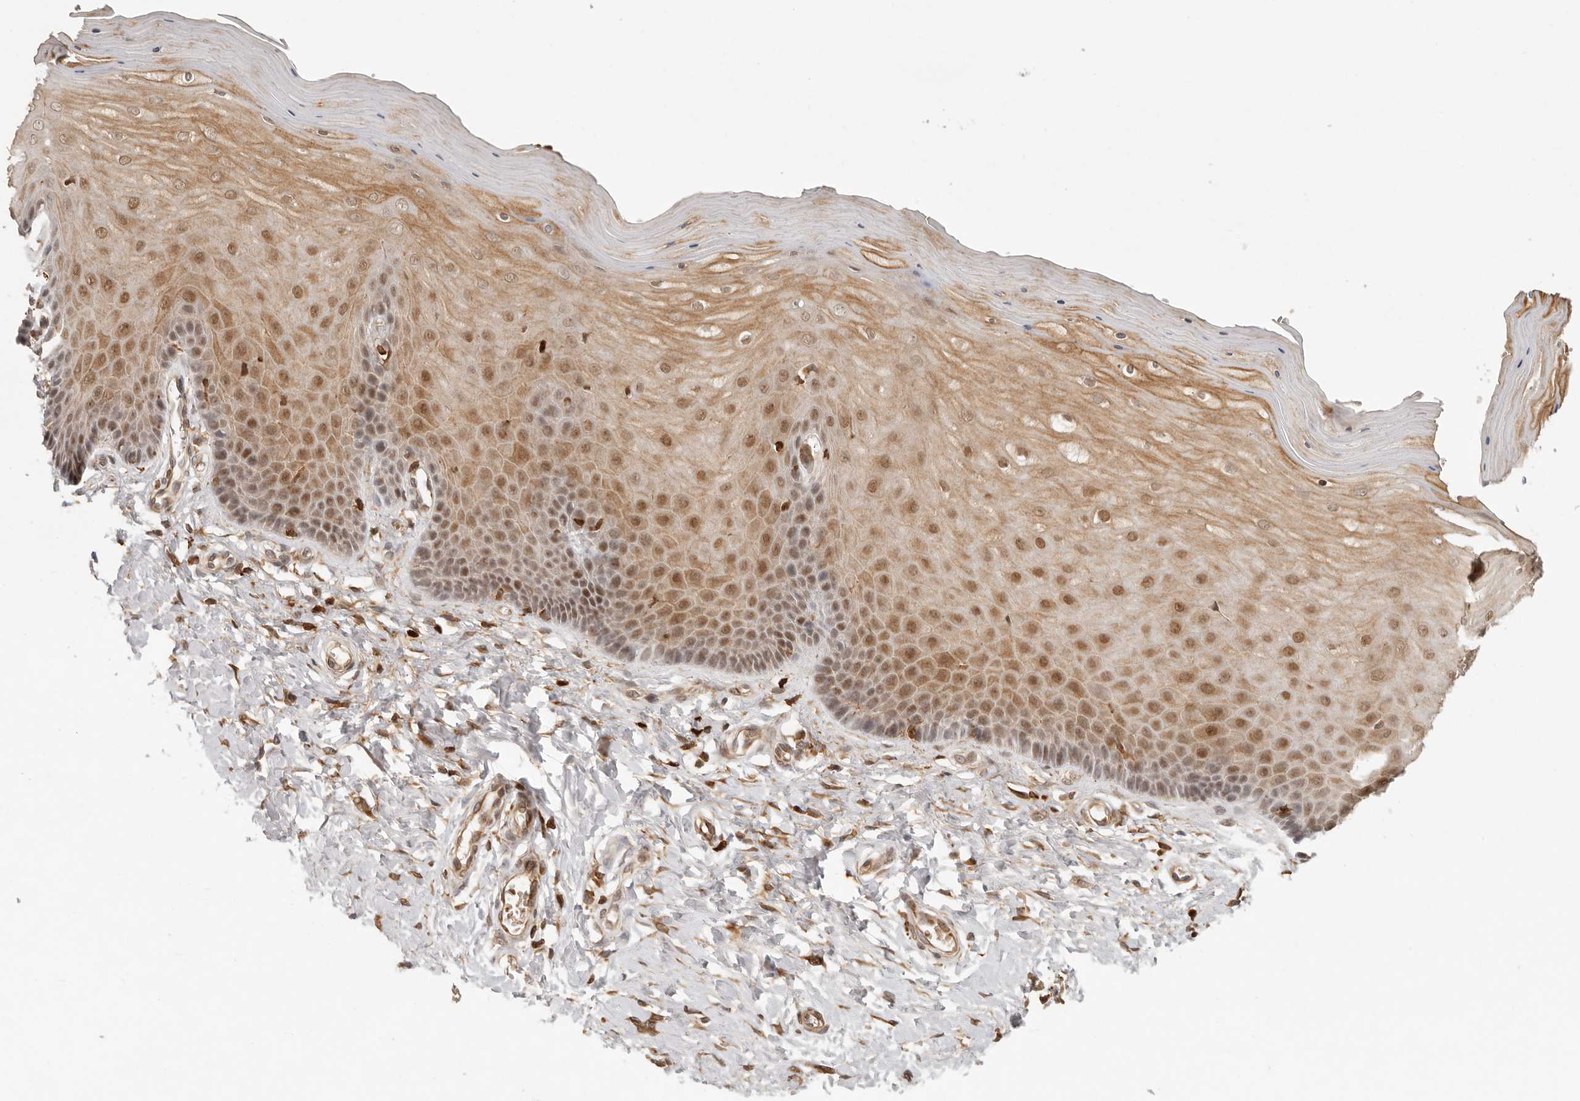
{"staining": {"intensity": "moderate", "quantity": "25%-75%", "location": "cytoplasmic/membranous,nuclear"}, "tissue": "cervix", "cell_type": "Glandular cells", "image_type": "normal", "snomed": [{"axis": "morphology", "description": "Normal tissue, NOS"}, {"axis": "topography", "description": "Cervix"}], "caption": "Human cervix stained with a brown dye demonstrates moderate cytoplasmic/membranous,nuclear positive staining in about 25%-75% of glandular cells.", "gene": "AHDC1", "patient": {"sex": "female", "age": 55}}